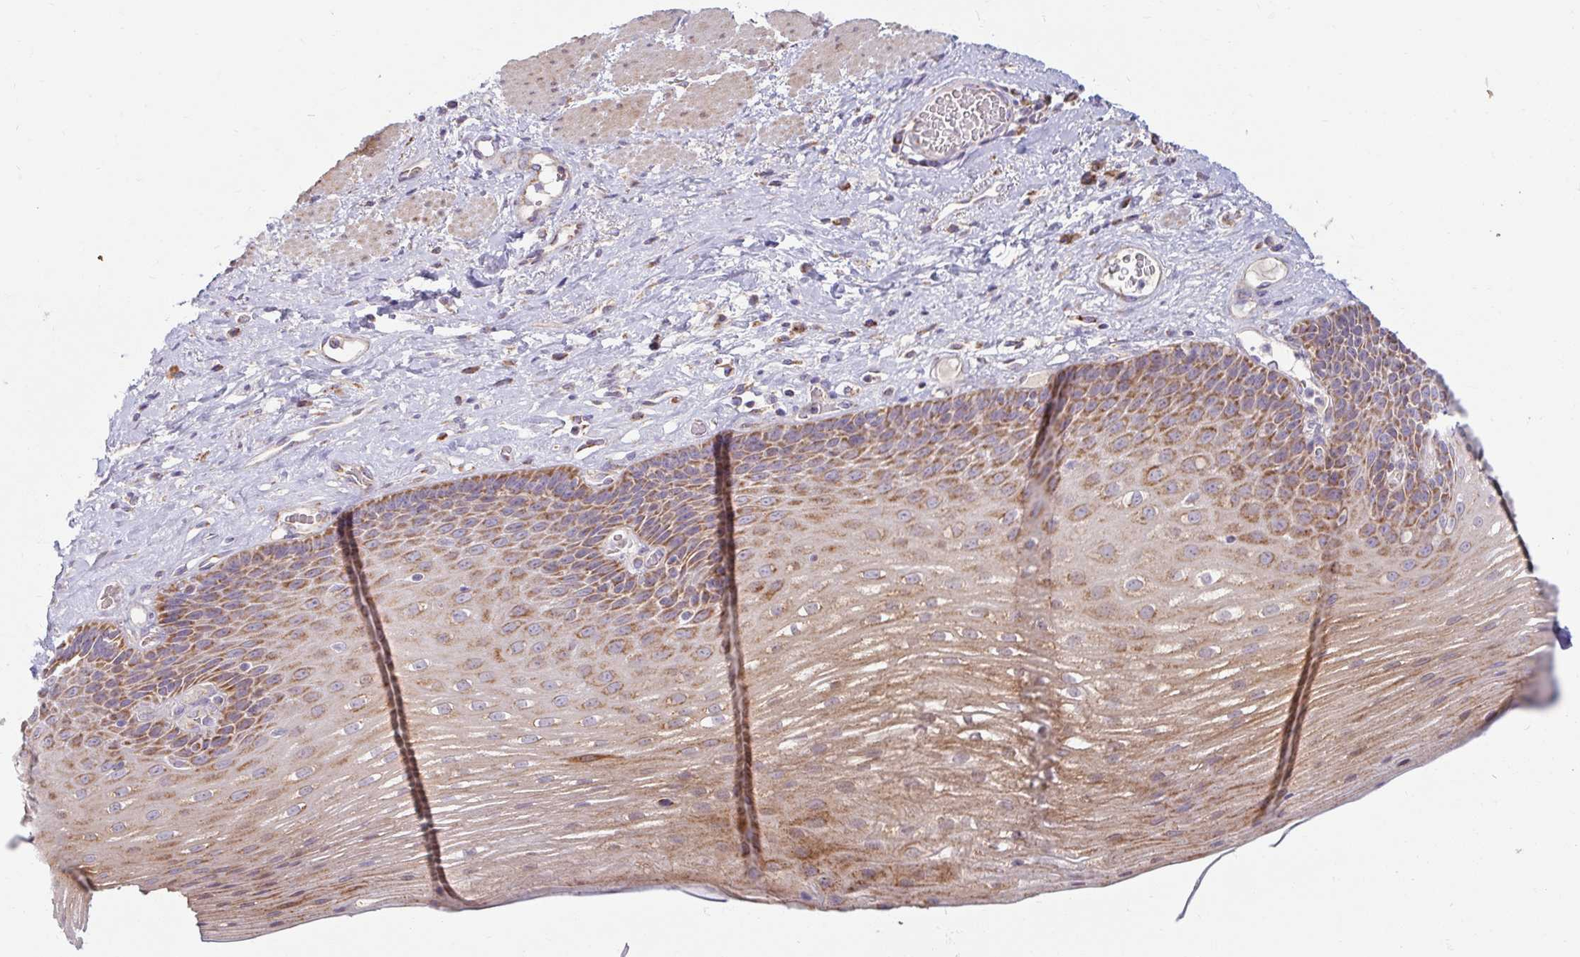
{"staining": {"intensity": "moderate", "quantity": ">75%", "location": "cytoplasmic/membranous"}, "tissue": "esophagus", "cell_type": "Squamous epithelial cells", "image_type": "normal", "snomed": [{"axis": "morphology", "description": "Normal tissue, NOS"}, {"axis": "topography", "description": "Esophagus"}], "caption": "Protein staining displays moderate cytoplasmic/membranous positivity in approximately >75% of squamous epithelial cells in unremarkable esophagus. The staining was performed using DAB, with brown indicating positive protein expression. Nuclei are stained blue with hematoxylin.", "gene": "SKP2", "patient": {"sex": "male", "age": 62}}